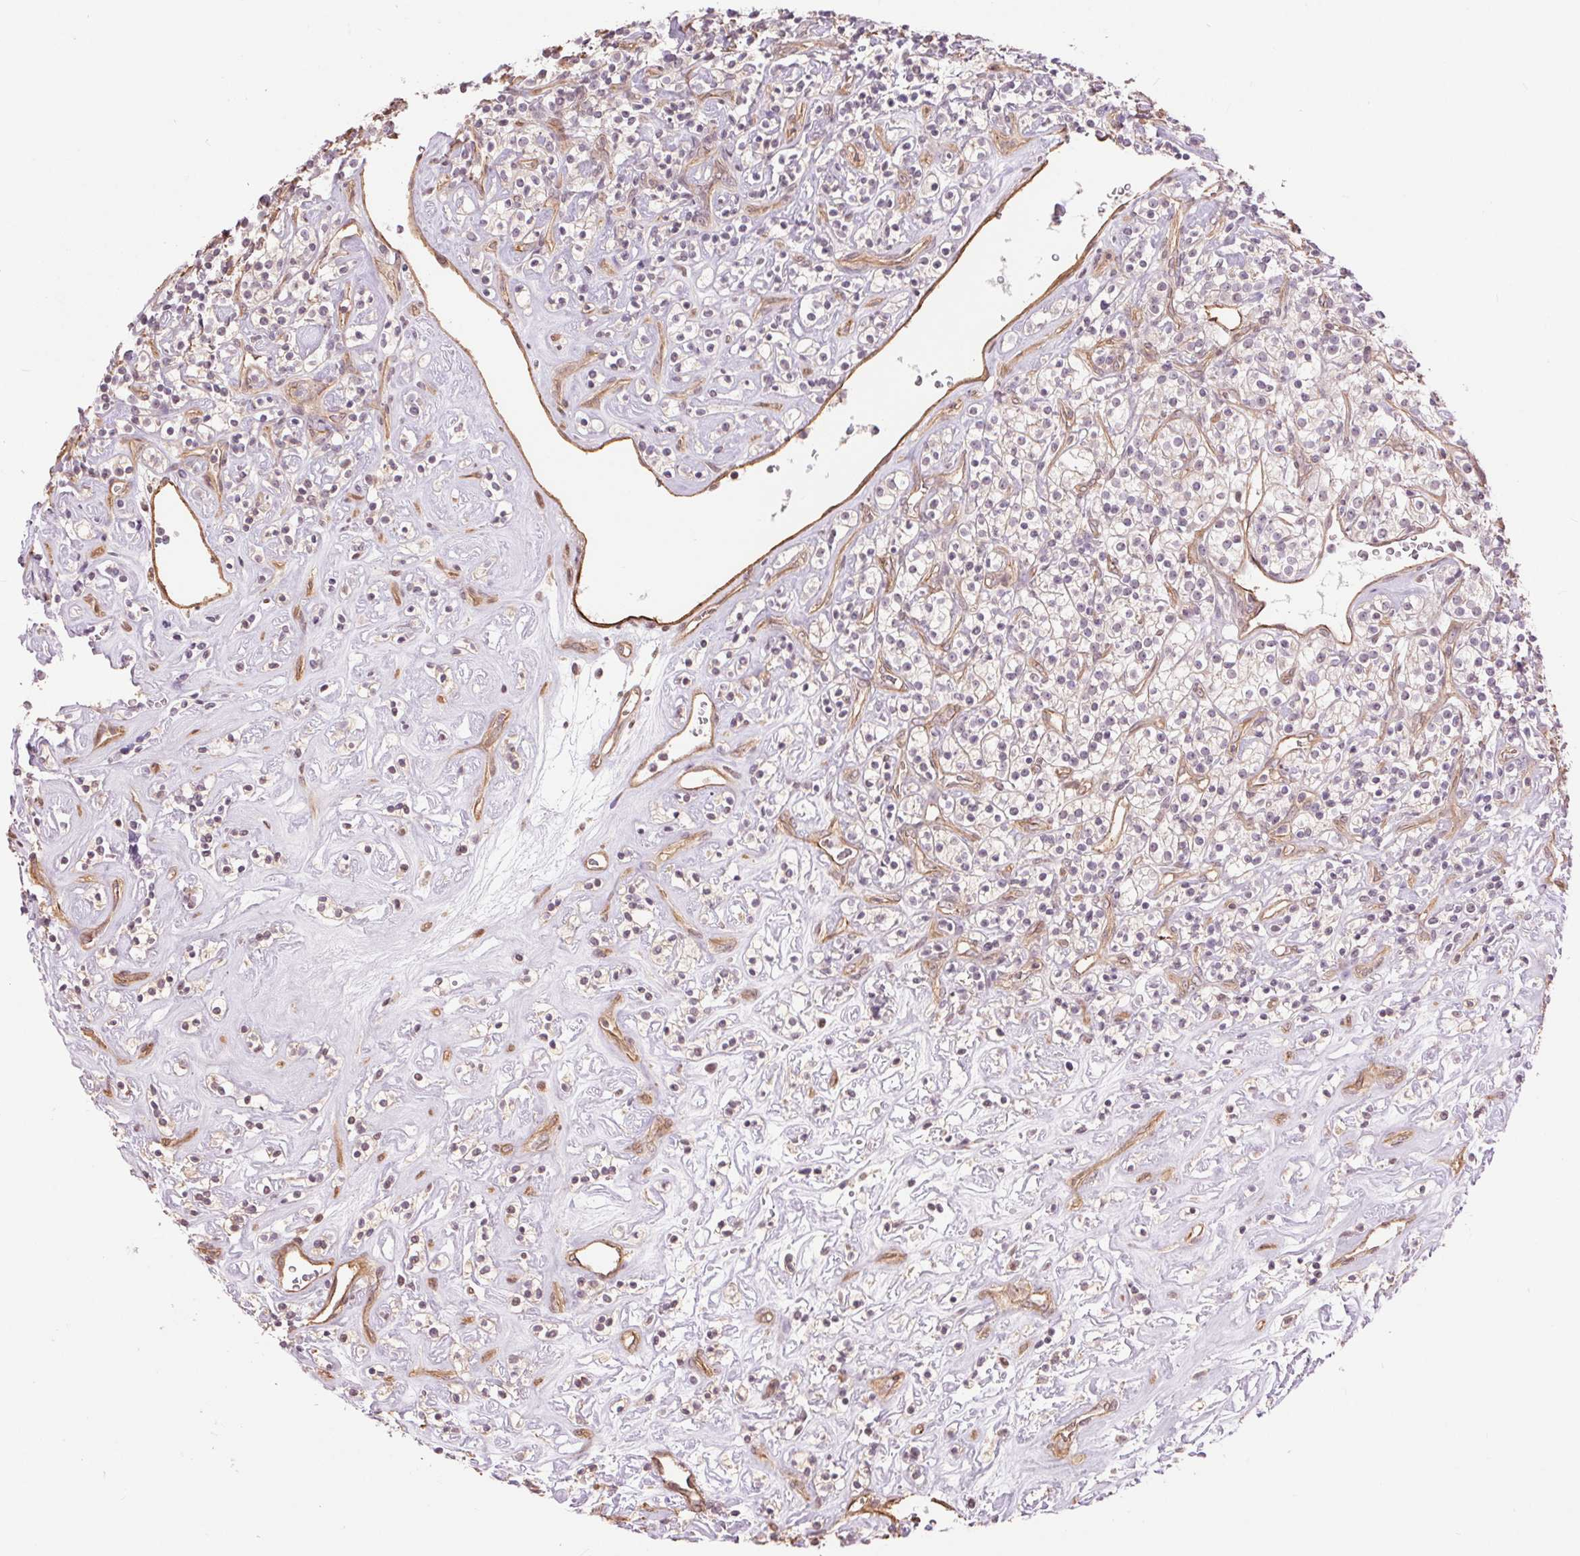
{"staining": {"intensity": "negative", "quantity": "none", "location": "none"}, "tissue": "renal cancer", "cell_type": "Tumor cells", "image_type": "cancer", "snomed": [{"axis": "morphology", "description": "Adenocarcinoma, NOS"}, {"axis": "topography", "description": "Kidney"}], "caption": "Histopathology image shows no significant protein staining in tumor cells of renal cancer. Nuclei are stained in blue.", "gene": "PALM", "patient": {"sex": "male", "age": 77}}